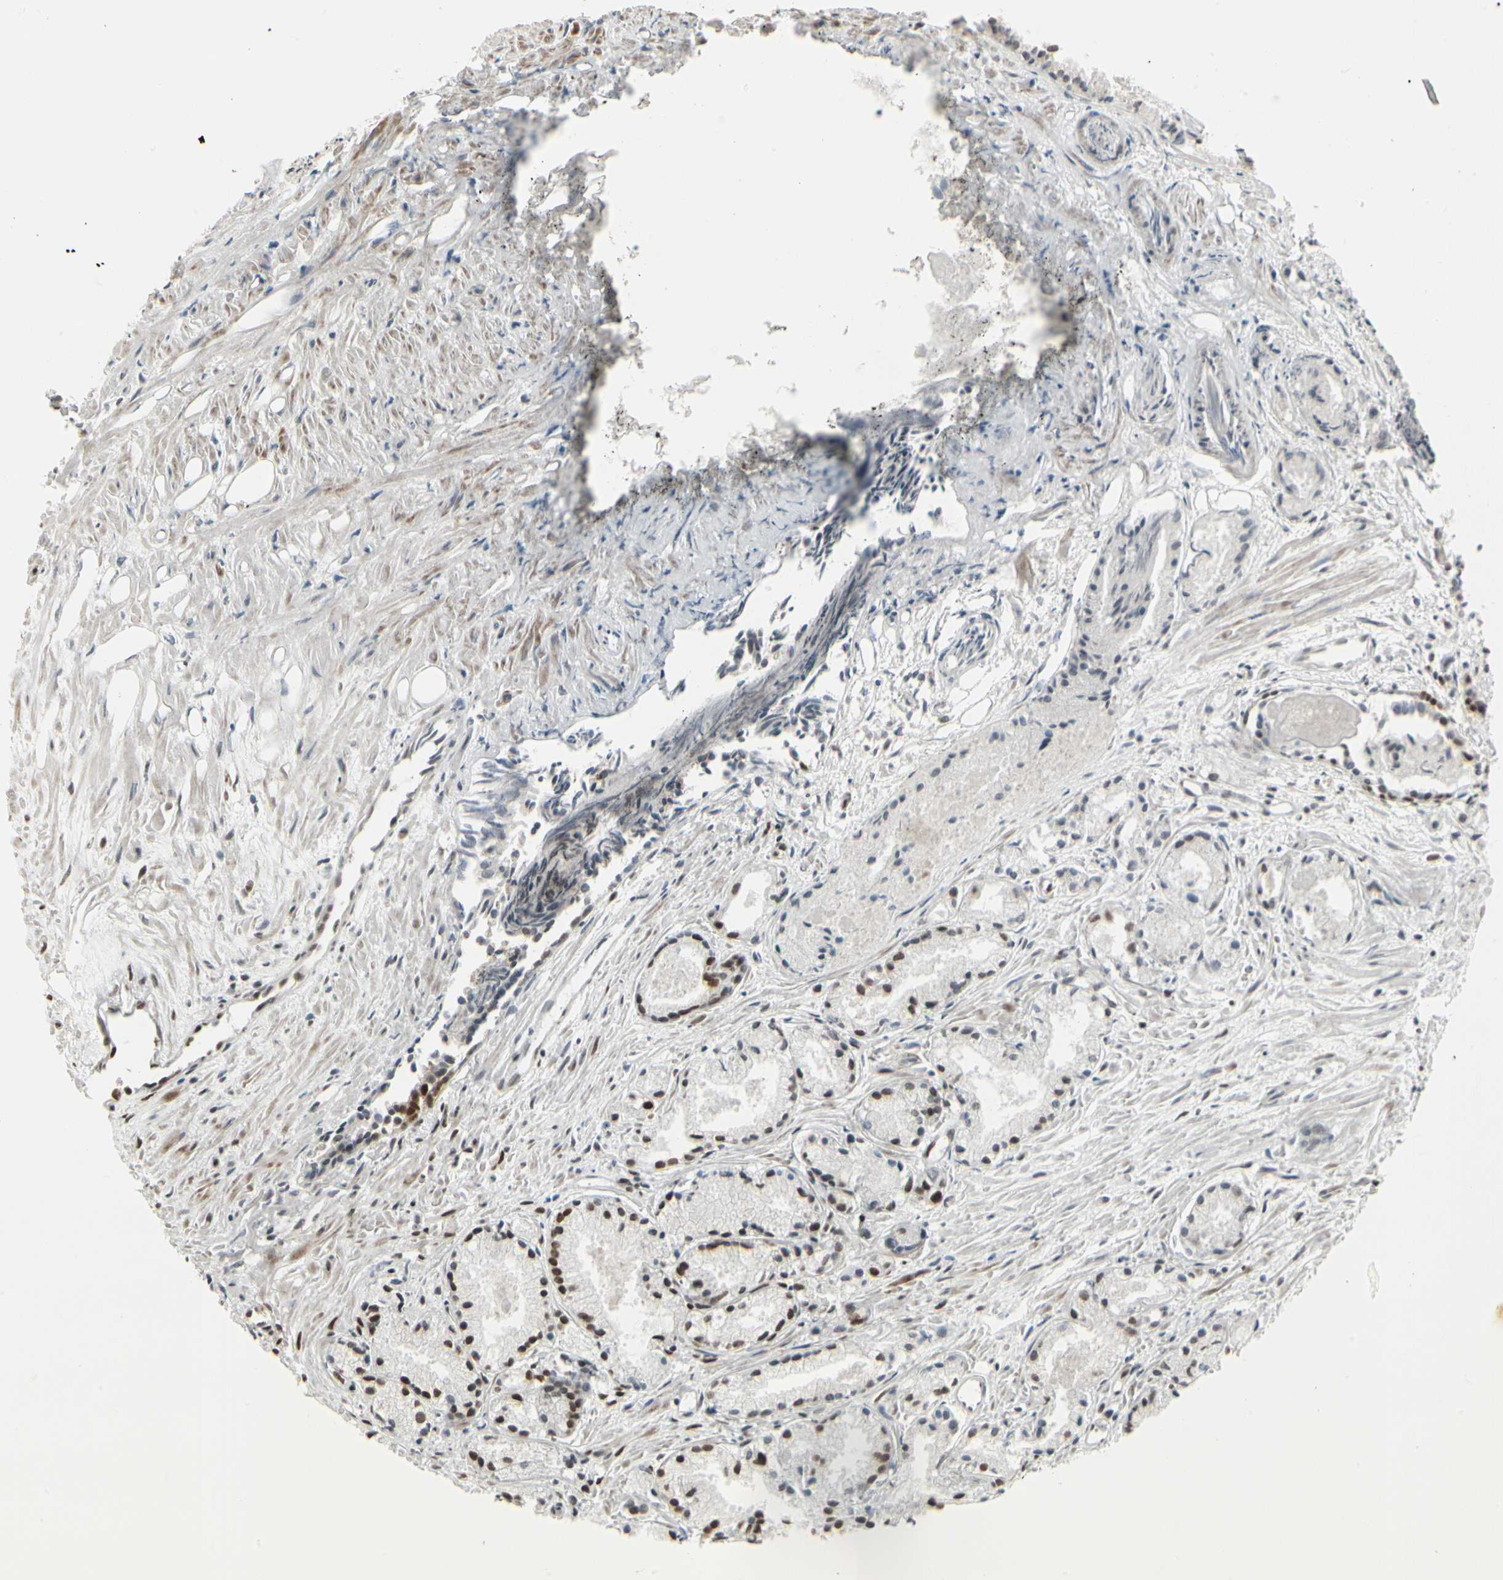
{"staining": {"intensity": "strong", "quantity": ">75%", "location": "nuclear"}, "tissue": "prostate cancer", "cell_type": "Tumor cells", "image_type": "cancer", "snomed": [{"axis": "morphology", "description": "Adenocarcinoma, Low grade"}, {"axis": "topography", "description": "Prostate"}], "caption": "Strong nuclear protein positivity is identified in about >75% of tumor cells in prostate low-grade adenocarcinoma. (Brightfield microscopy of DAB IHC at high magnification).", "gene": "HMG20A", "patient": {"sex": "male", "age": 72}}